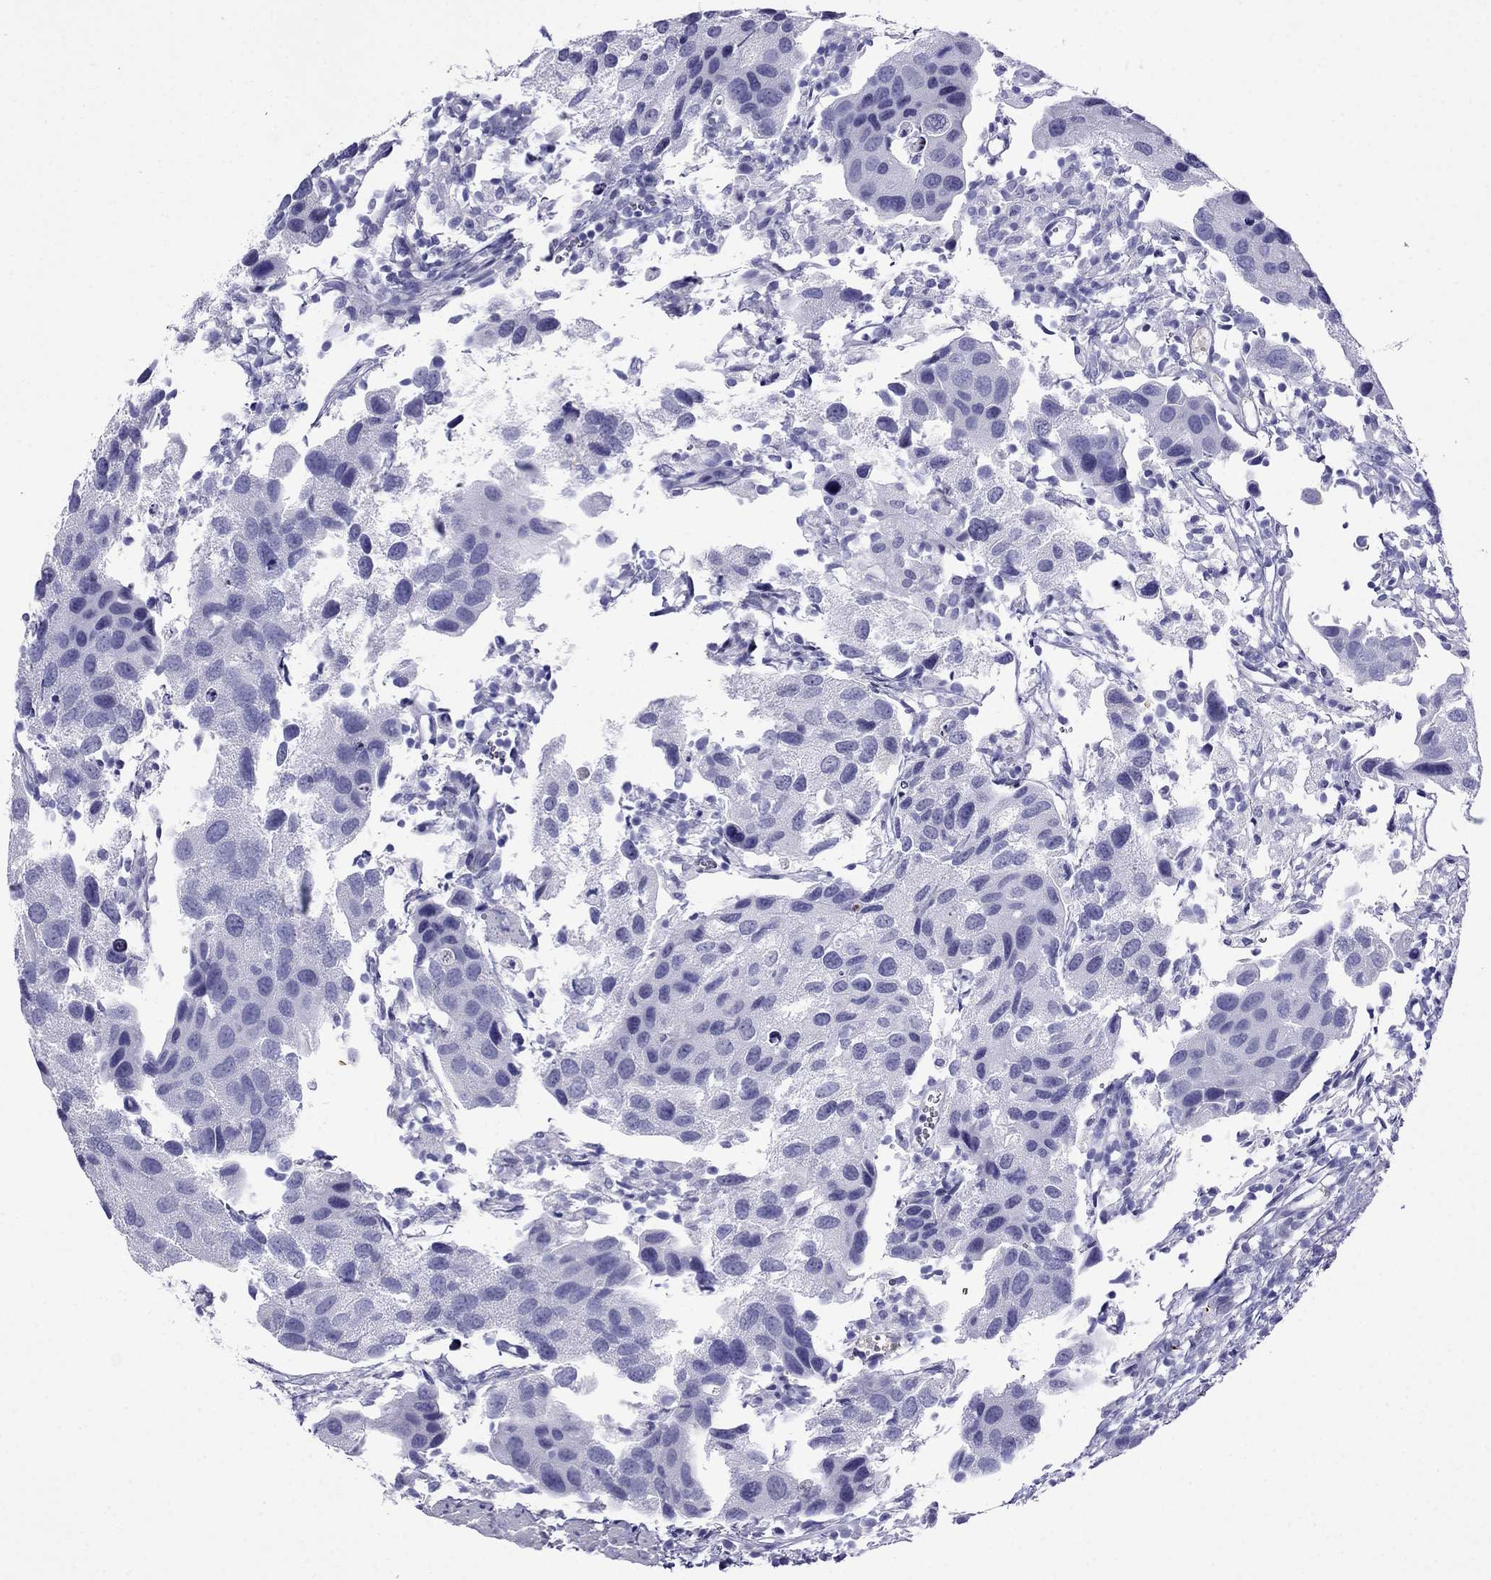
{"staining": {"intensity": "negative", "quantity": "none", "location": "none"}, "tissue": "urothelial cancer", "cell_type": "Tumor cells", "image_type": "cancer", "snomed": [{"axis": "morphology", "description": "Urothelial carcinoma, High grade"}, {"axis": "topography", "description": "Urinary bladder"}], "caption": "An immunohistochemistry histopathology image of high-grade urothelial carcinoma is shown. There is no staining in tumor cells of high-grade urothelial carcinoma.", "gene": "MGP", "patient": {"sex": "male", "age": 79}}